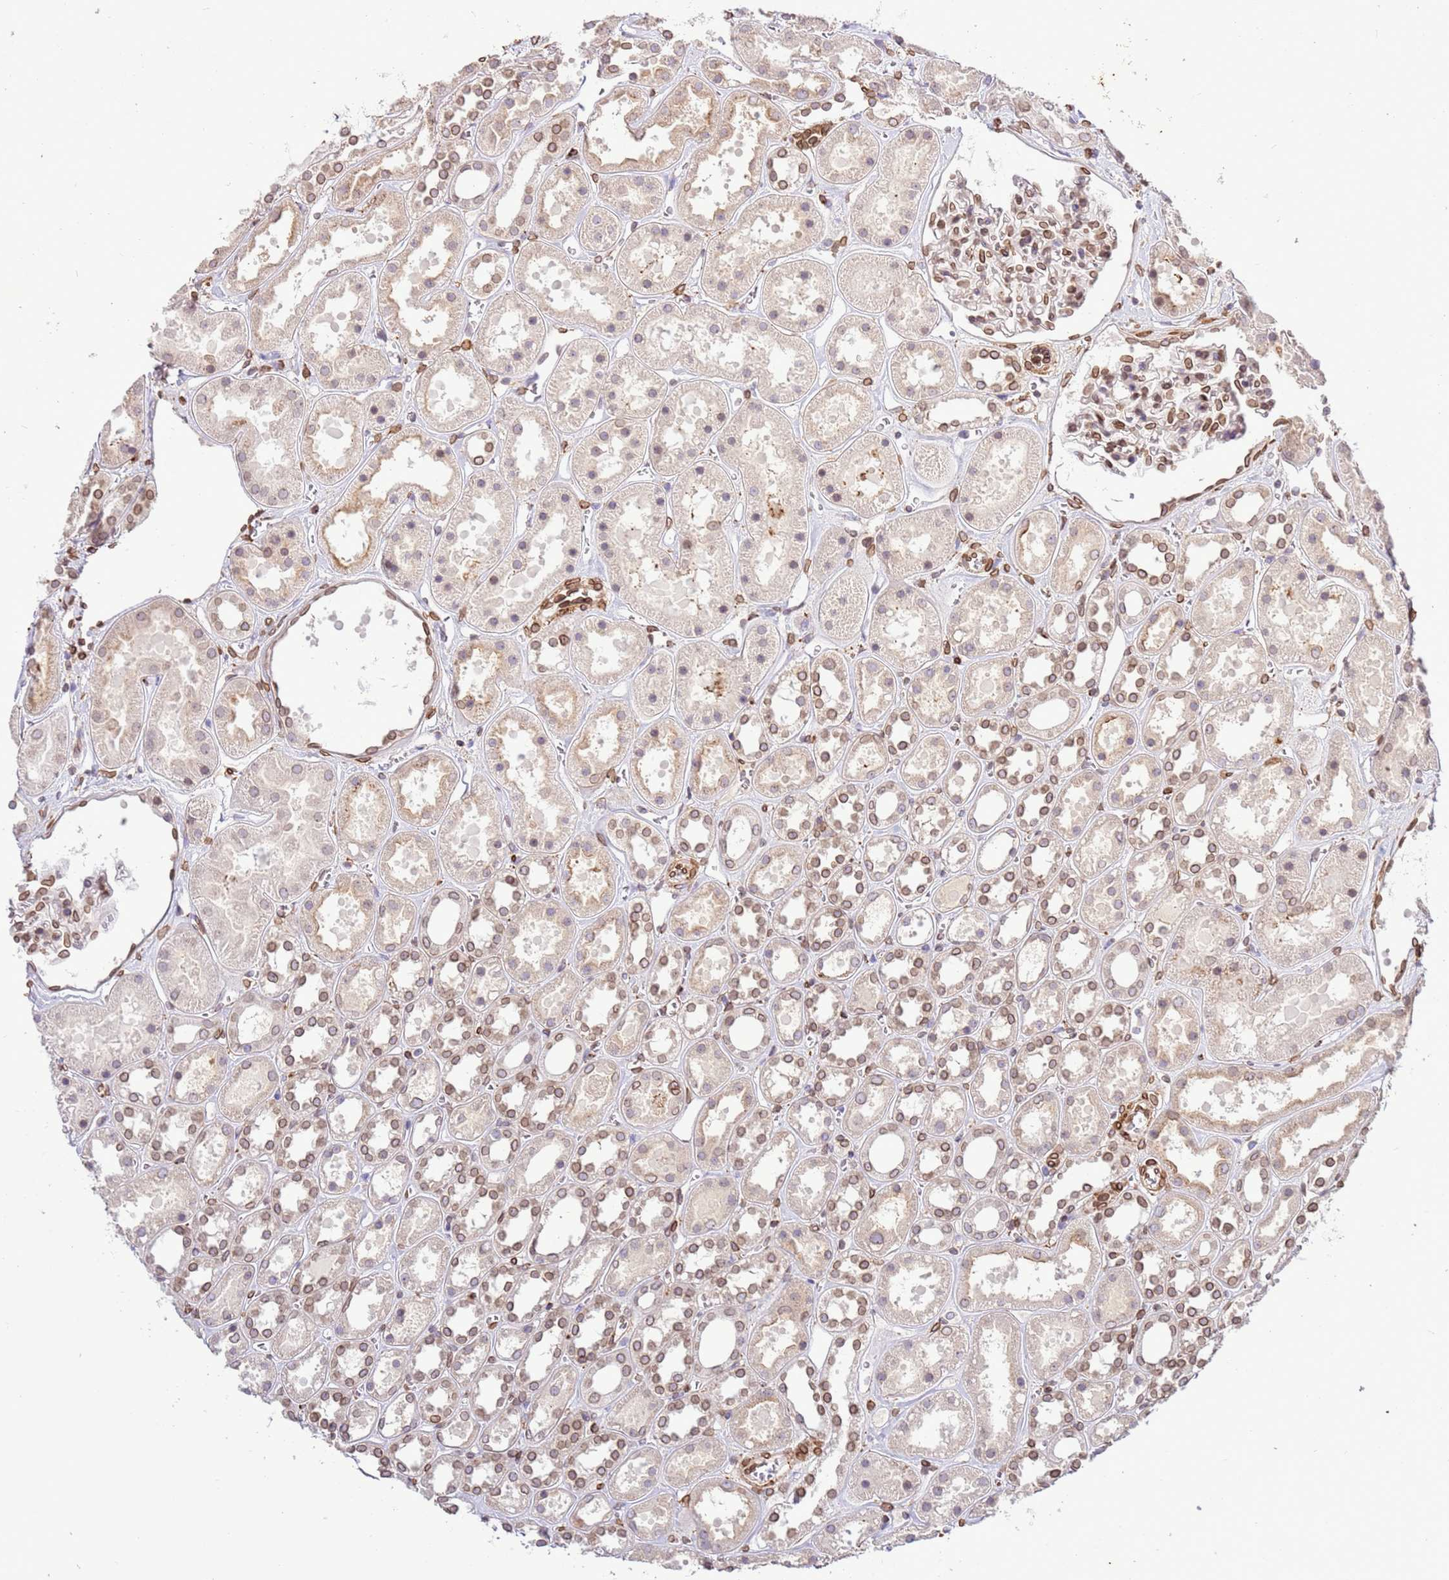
{"staining": {"intensity": "moderate", "quantity": ">75%", "location": "cytoplasmic/membranous,nuclear"}, "tissue": "kidney", "cell_type": "Cells in glomeruli", "image_type": "normal", "snomed": [{"axis": "morphology", "description": "Normal tissue, NOS"}, {"axis": "topography", "description": "Kidney"}], "caption": "About >75% of cells in glomeruli in unremarkable human kidney show moderate cytoplasmic/membranous,nuclear protein expression as visualized by brown immunohistochemical staining.", "gene": "TMEM47", "patient": {"sex": "female", "age": 41}}